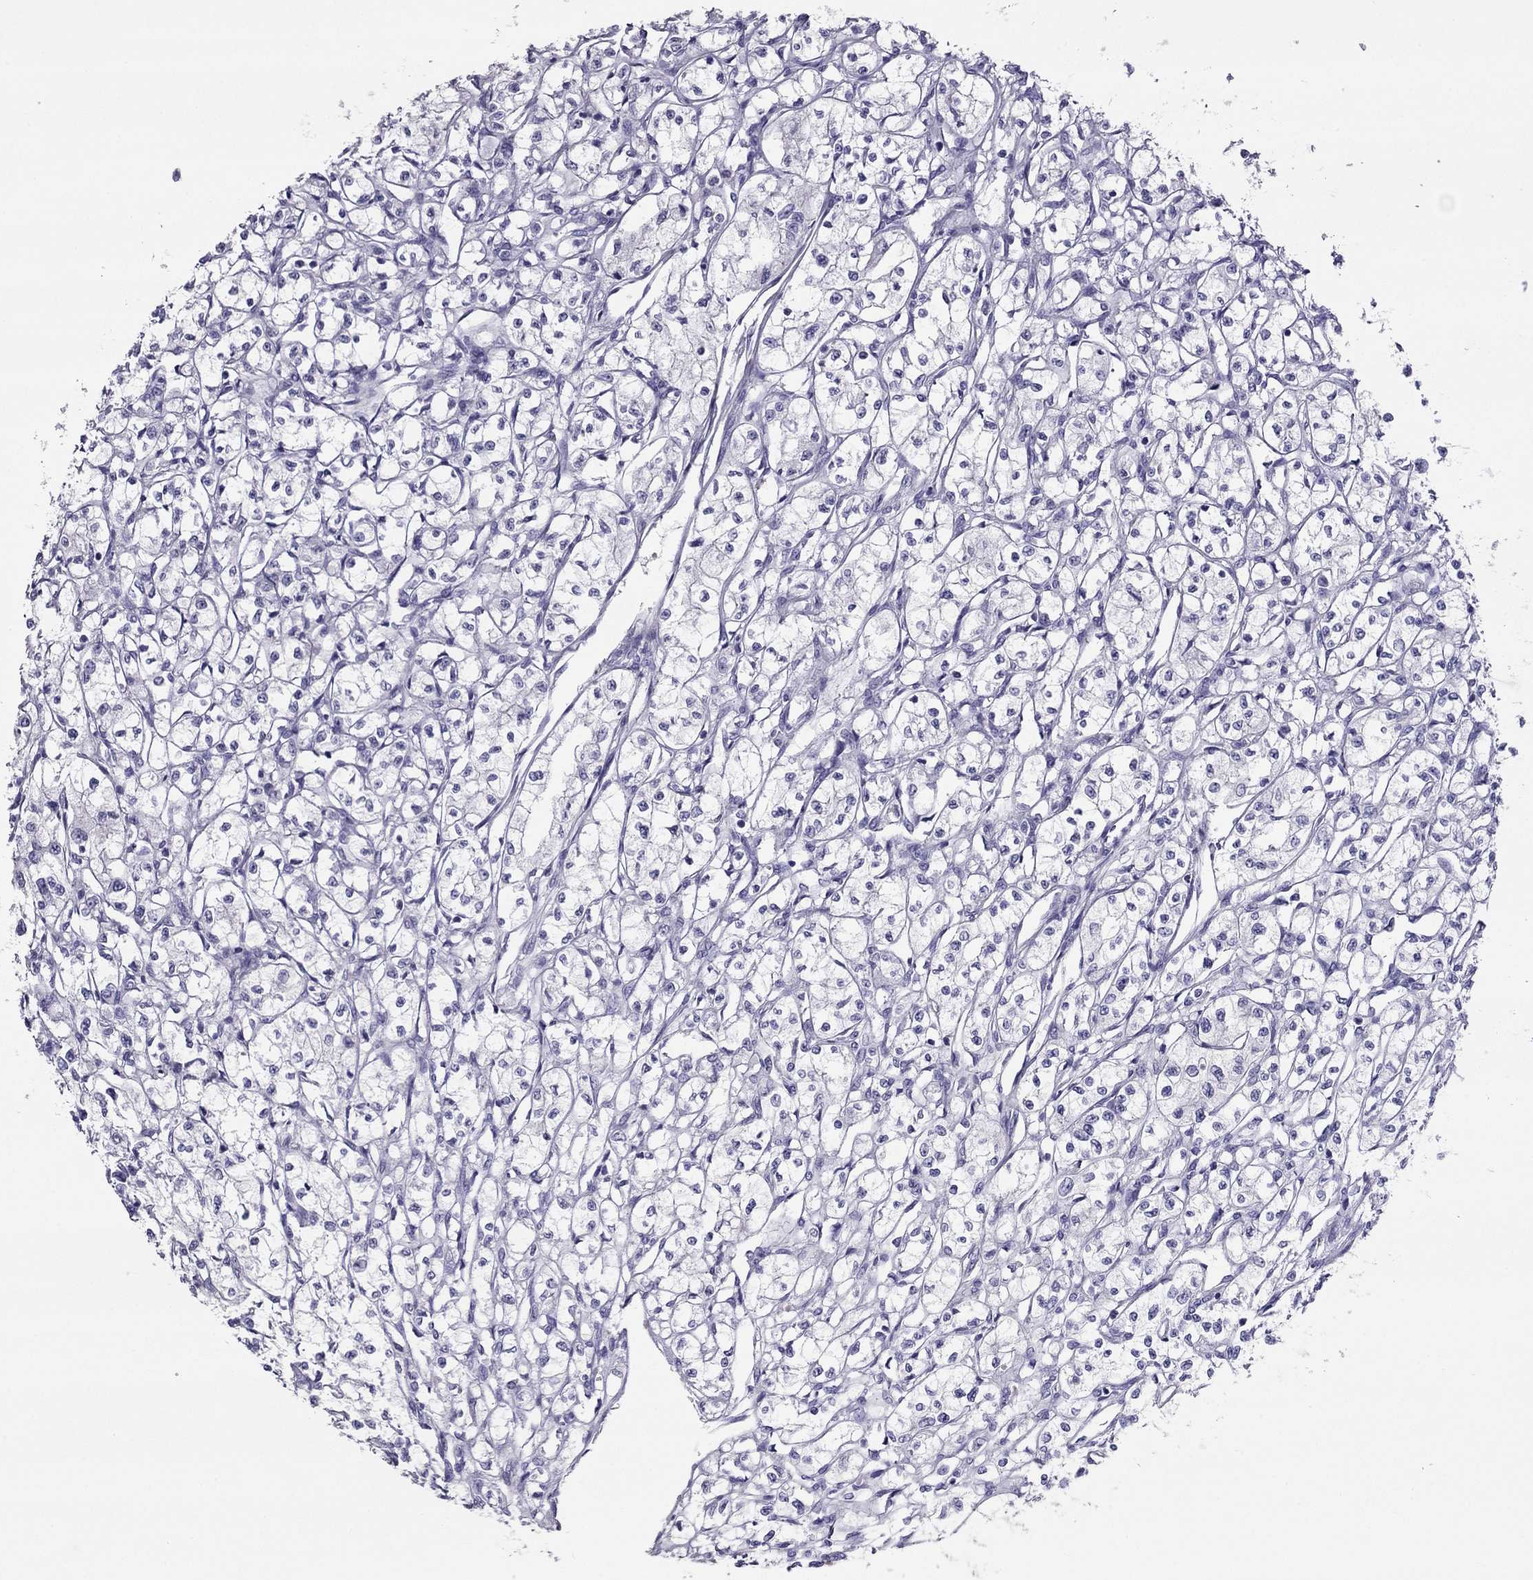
{"staining": {"intensity": "negative", "quantity": "none", "location": "none"}, "tissue": "renal cancer", "cell_type": "Tumor cells", "image_type": "cancer", "snomed": [{"axis": "morphology", "description": "Adenocarcinoma, NOS"}, {"axis": "topography", "description": "Kidney"}], "caption": "Immunohistochemistry (IHC) of human renal cancer (adenocarcinoma) exhibits no expression in tumor cells.", "gene": "MAEL", "patient": {"sex": "male", "age": 56}}